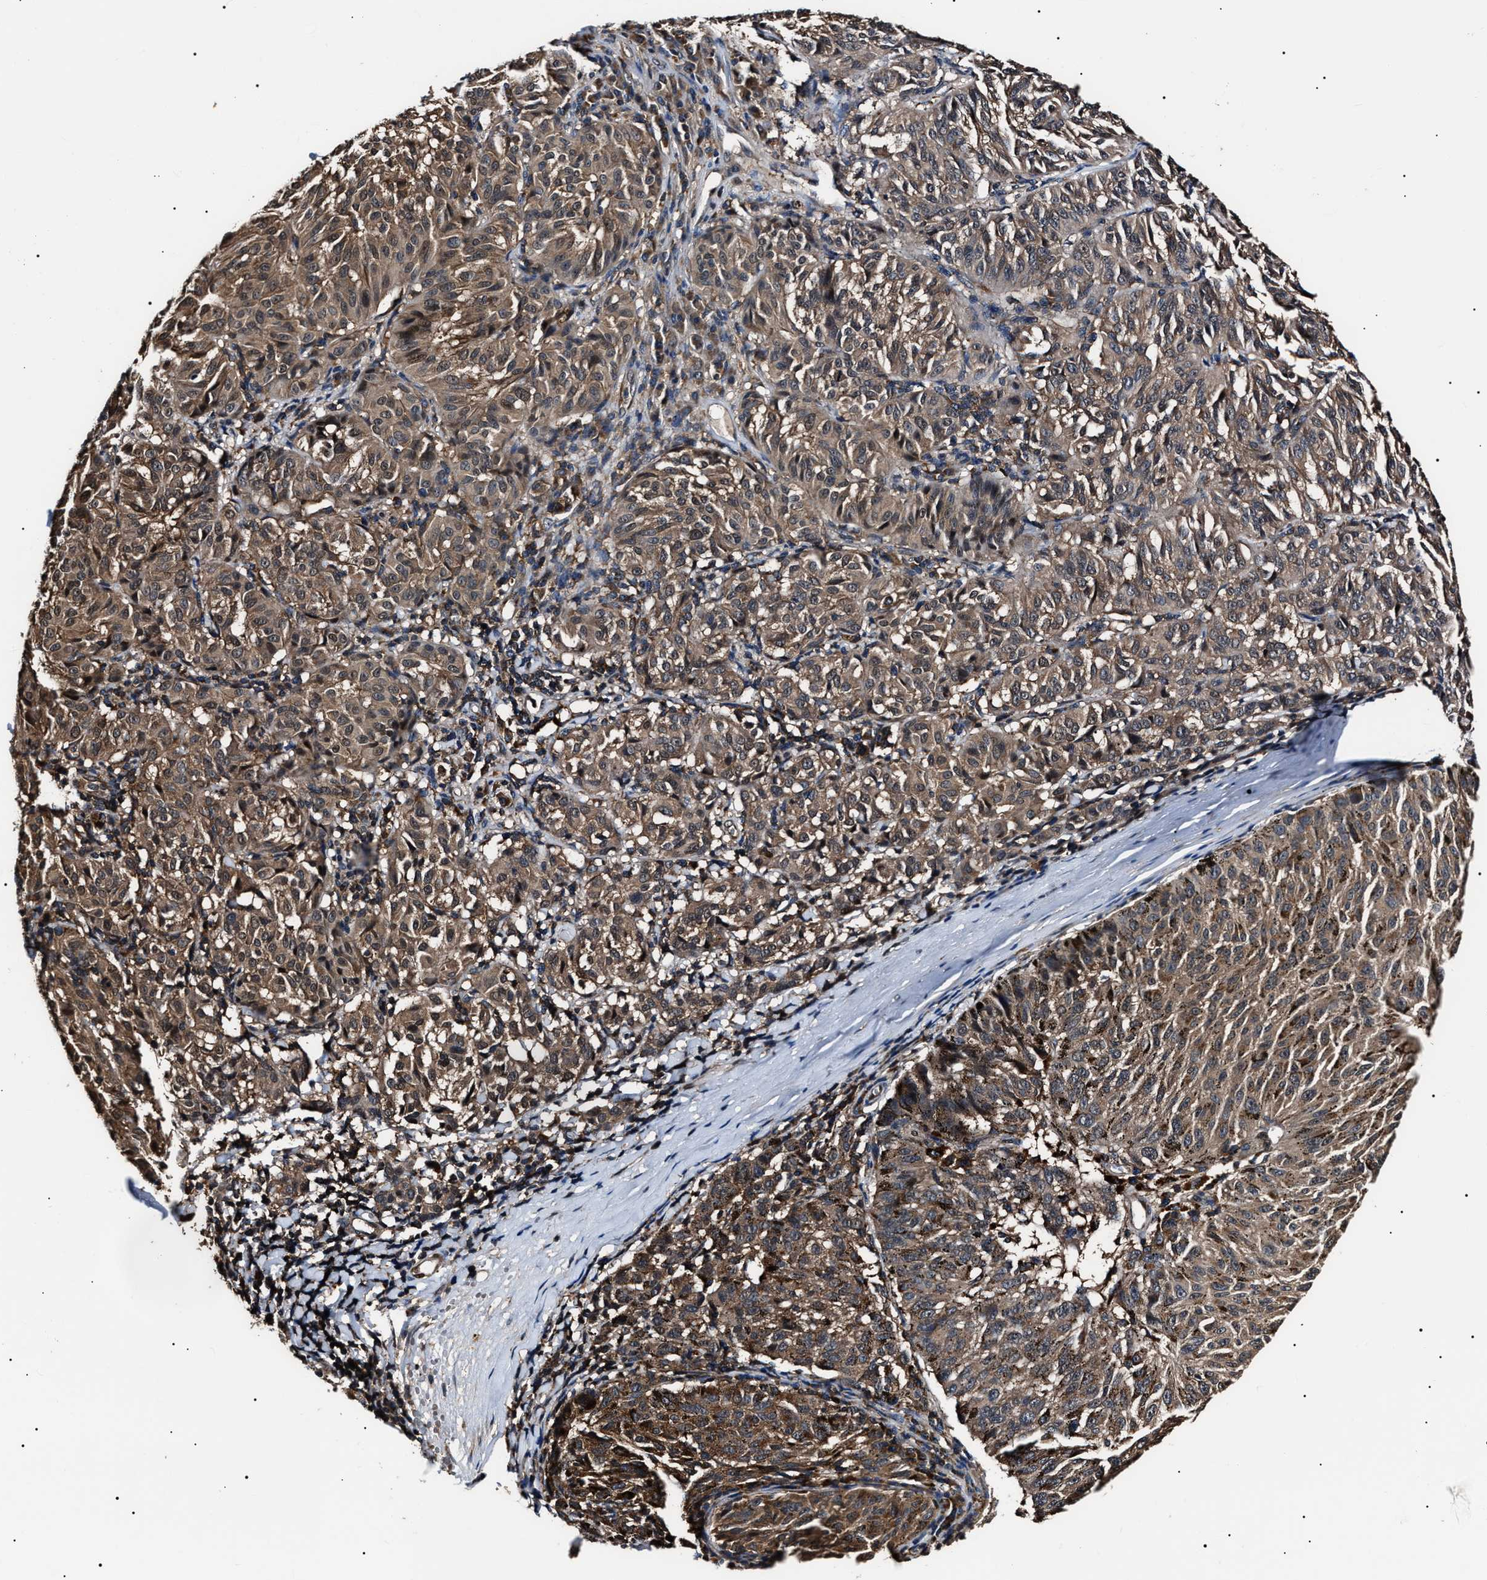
{"staining": {"intensity": "moderate", "quantity": ">75%", "location": "cytoplasmic/membranous"}, "tissue": "melanoma", "cell_type": "Tumor cells", "image_type": "cancer", "snomed": [{"axis": "morphology", "description": "Malignant melanoma, NOS"}, {"axis": "topography", "description": "Skin"}], "caption": "This is an image of immunohistochemistry (IHC) staining of melanoma, which shows moderate positivity in the cytoplasmic/membranous of tumor cells.", "gene": "CCT8", "patient": {"sex": "female", "age": 72}}